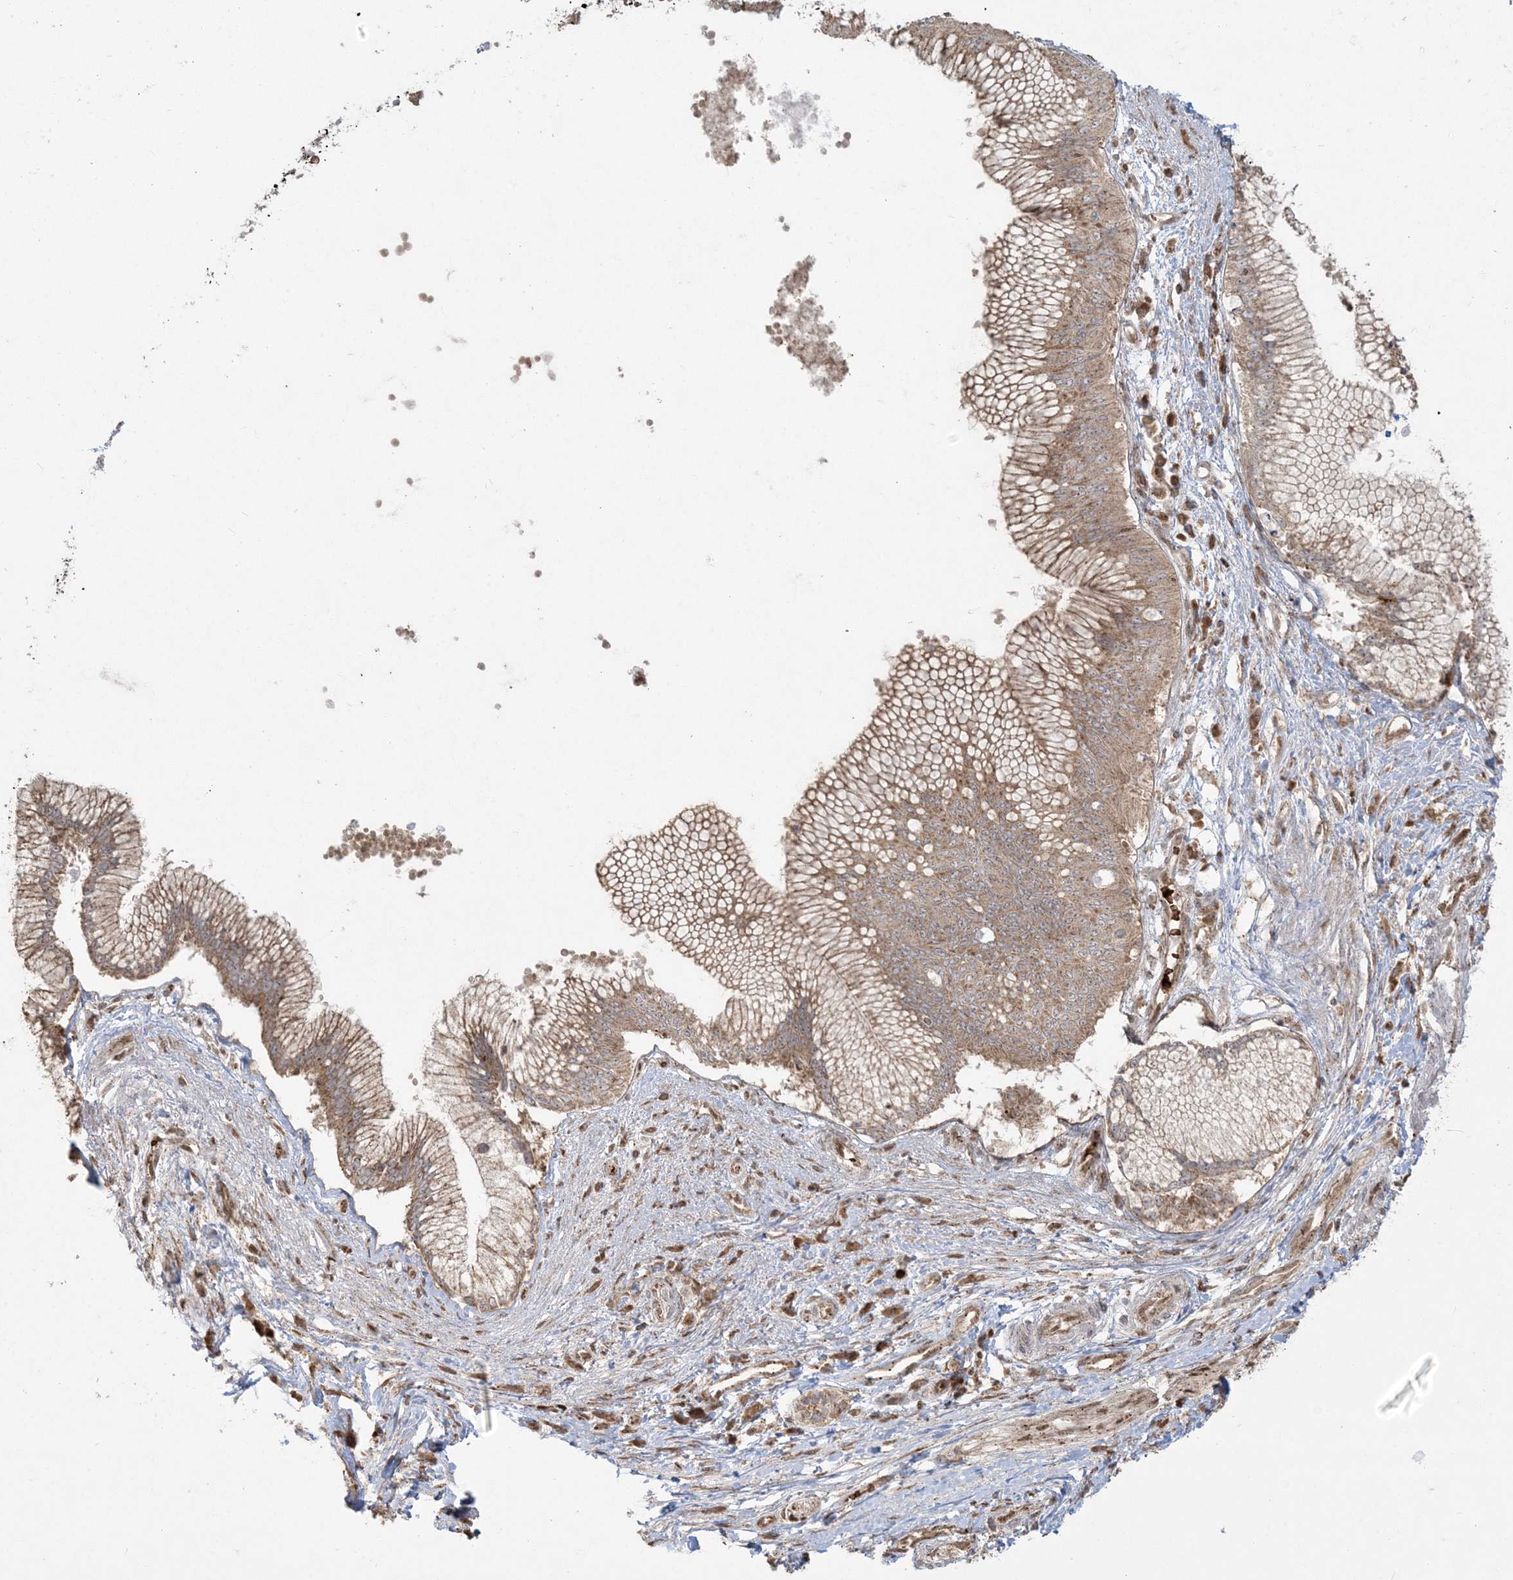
{"staining": {"intensity": "moderate", "quantity": ">75%", "location": "cytoplasmic/membranous"}, "tissue": "pancreatic cancer", "cell_type": "Tumor cells", "image_type": "cancer", "snomed": [{"axis": "morphology", "description": "Adenocarcinoma, NOS"}, {"axis": "topography", "description": "Pancreas"}], "caption": "Human pancreatic cancer (adenocarcinoma) stained with a protein marker shows moderate staining in tumor cells.", "gene": "ABCF3", "patient": {"sex": "male", "age": 68}}